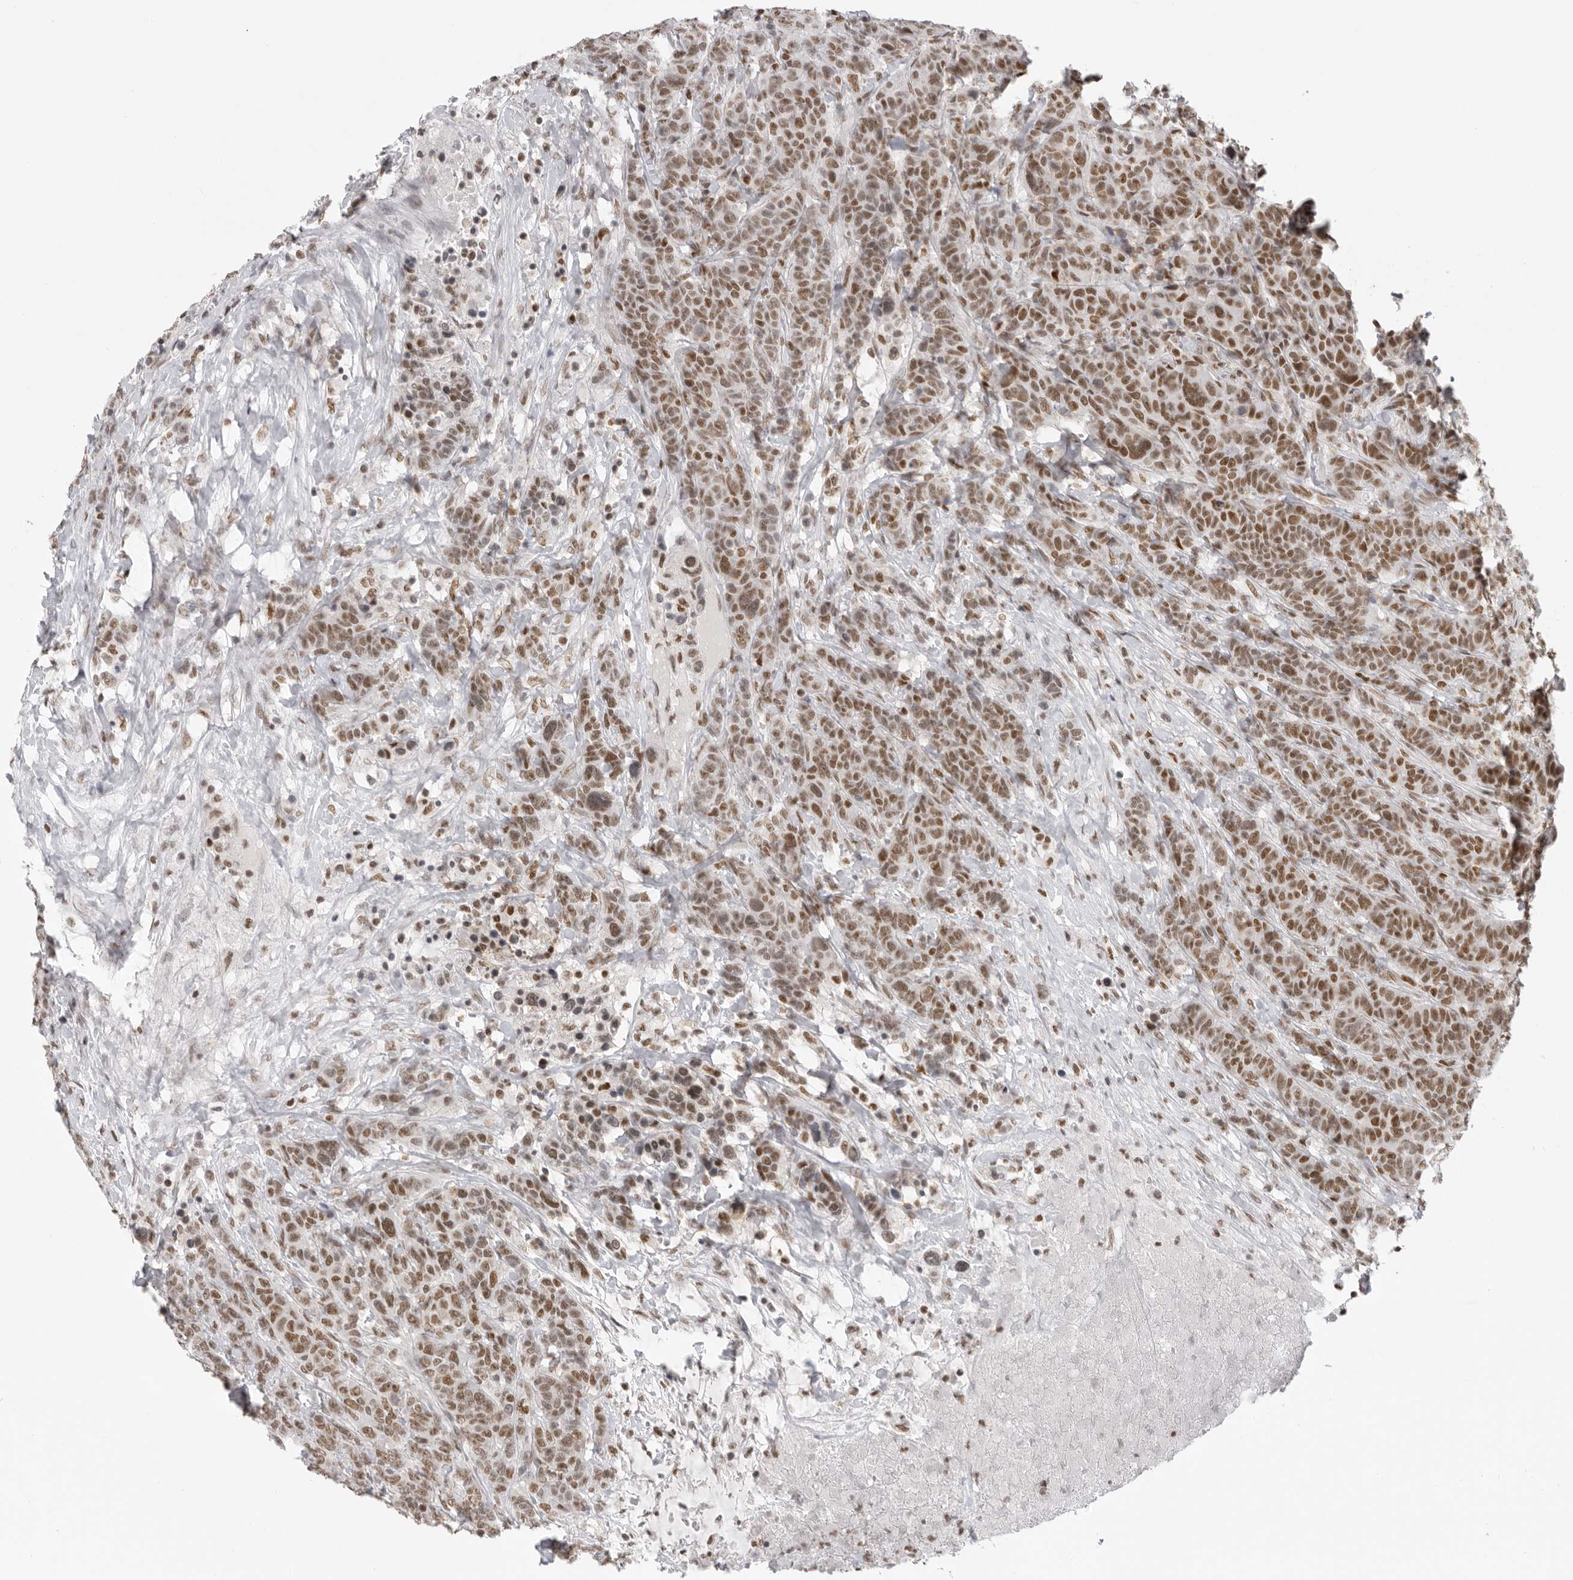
{"staining": {"intensity": "moderate", "quantity": ">75%", "location": "nuclear"}, "tissue": "breast cancer", "cell_type": "Tumor cells", "image_type": "cancer", "snomed": [{"axis": "morphology", "description": "Duct carcinoma"}, {"axis": "topography", "description": "Breast"}], "caption": "A photomicrograph of breast cancer (intraductal carcinoma) stained for a protein demonstrates moderate nuclear brown staining in tumor cells.", "gene": "RPA2", "patient": {"sex": "female", "age": 37}}